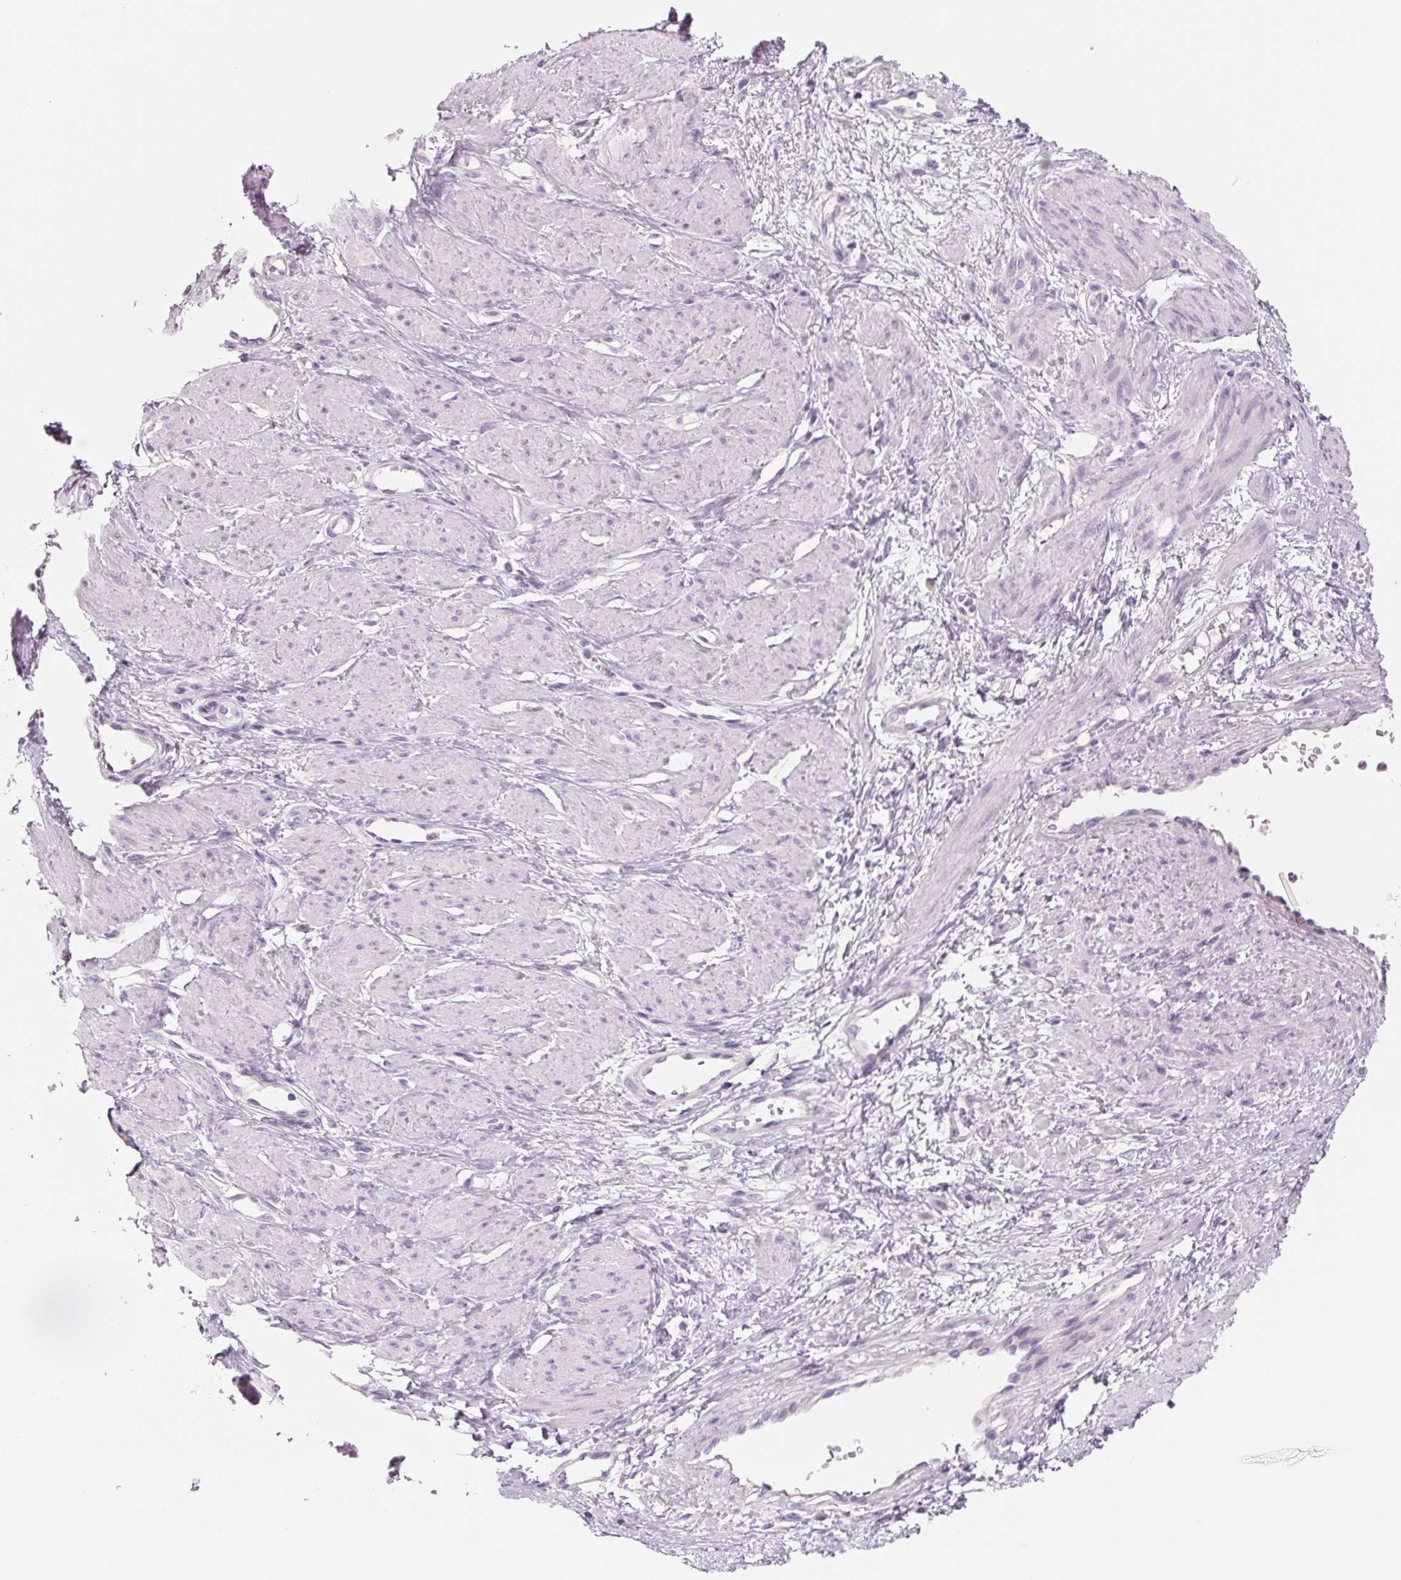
{"staining": {"intensity": "negative", "quantity": "none", "location": "none"}, "tissue": "smooth muscle", "cell_type": "Smooth muscle cells", "image_type": "normal", "snomed": [{"axis": "morphology", "description": "Normal tissue, NOS"}, {"axis": "topography", "description": "Smooth muscle"}, {"axis": "topography", "description": "Uterus"}], "caption": "A histopathology image of smooth muscle stained for a protein shows no brown staining in smooth muscle cells. Brightfield microscopy of immunohistochemistry (IHC) stained with DAB (brown) and hematoxylin (blue), captured at high magnification.", "gene": "FTCD", "patient": {"sex": "female", "age": 39}}